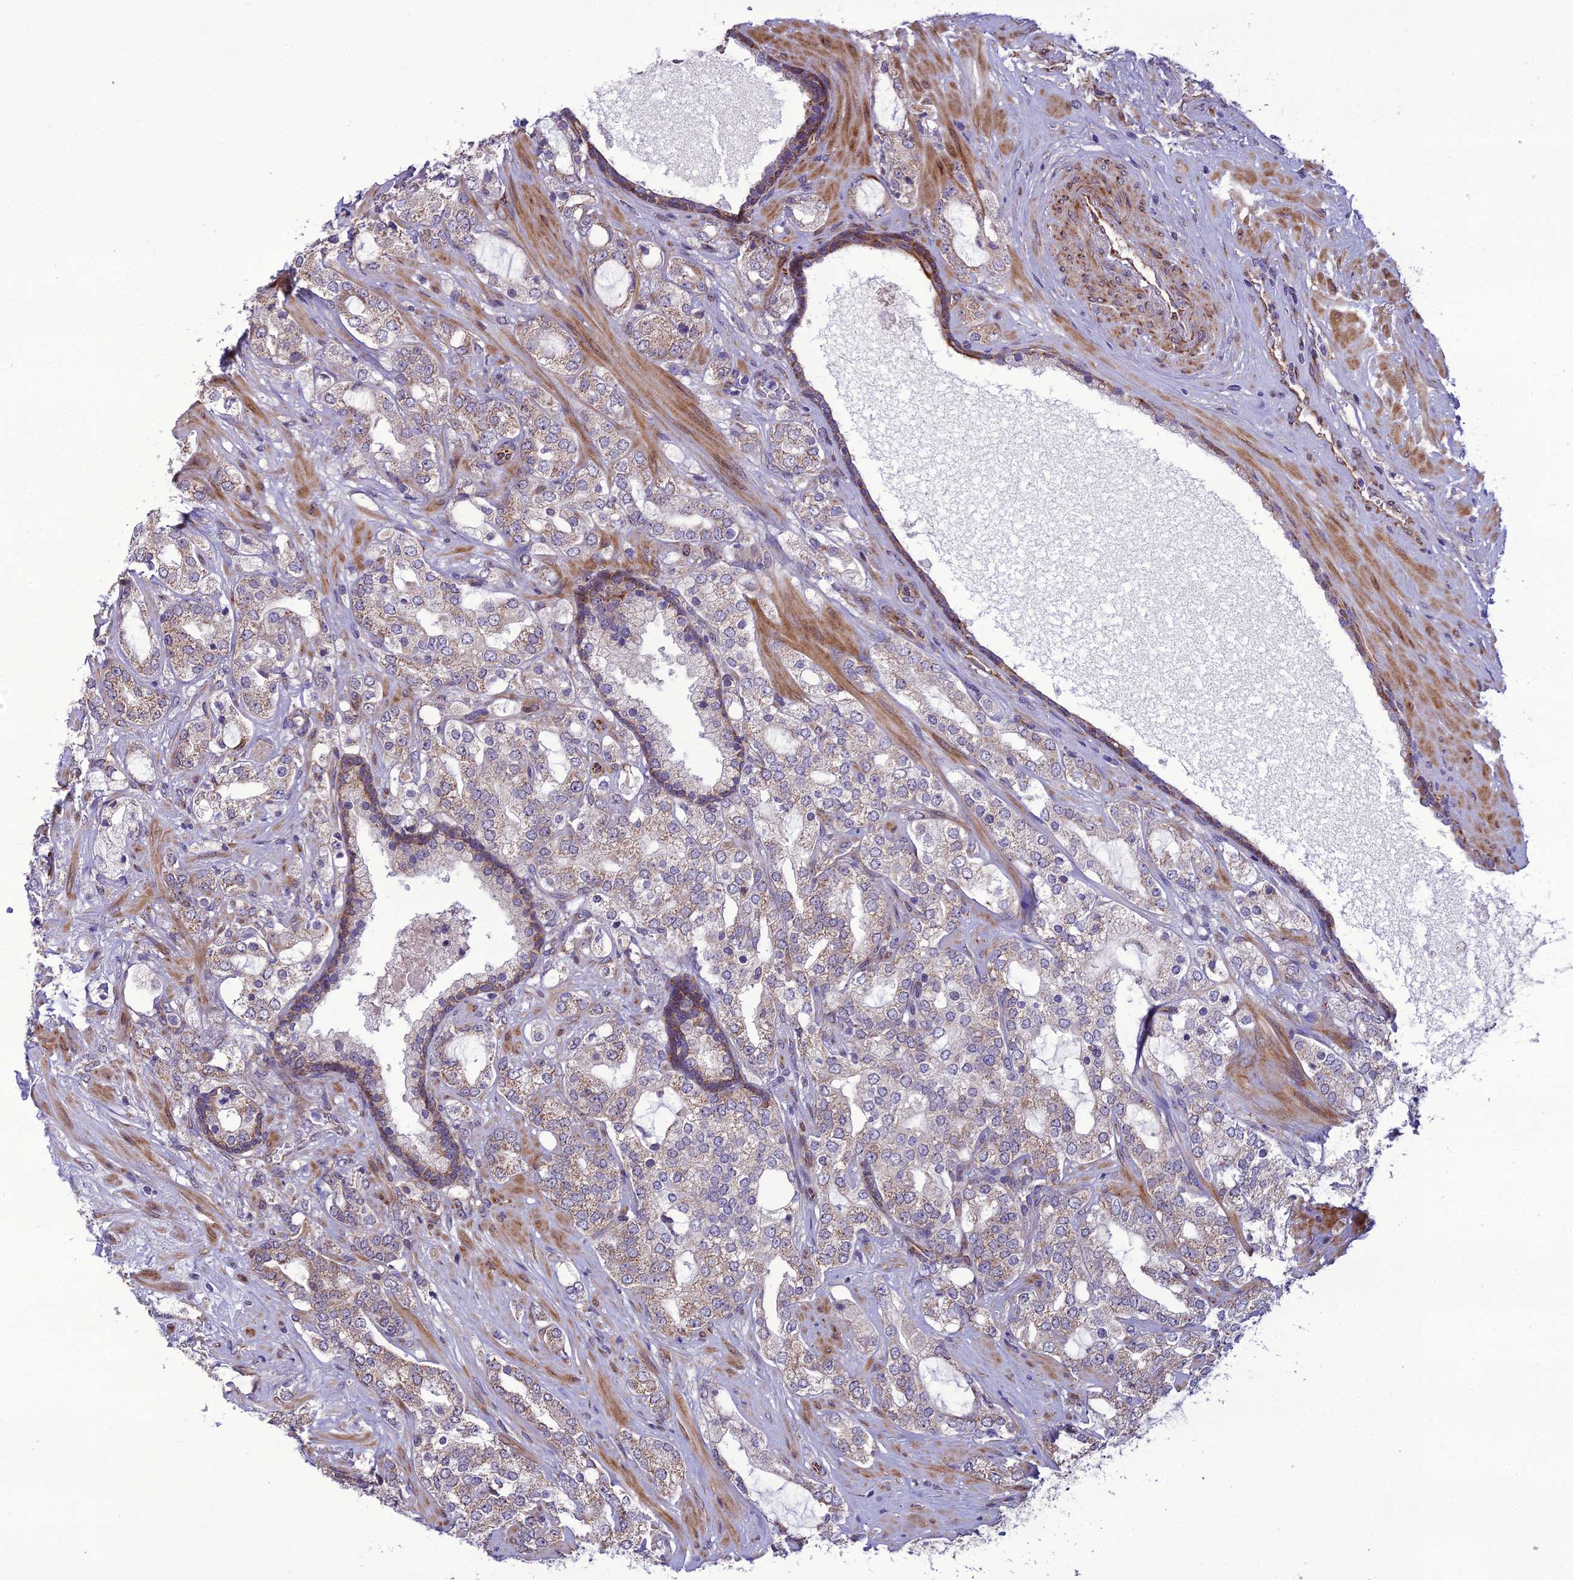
{"staining": {"intensity": "weak", "quantity": ">75%", "location": "cytoplasmic/membranous"}, "tissue": "prostate cancer", "cell_type": "Tumor cells", "image_type": "cancer", "snomed": [{"axis": "morphology", "description": "Adenocarcinoma, High grade"}, {"axis": "topography", "description": "Prostate"}], "caption": "DAB immunohistochemical staining of human prostate high-grade adenocarcinoma shows weak cytoplasmic/membranous protein positivity in about >75% of tumor cells. Using DAB (brown) and hematoxylin (blue) stains, captured at high magnification using brightfield microscopy.", "gene": "NODAL", "patient": {"sex": "male", "age": 64}}